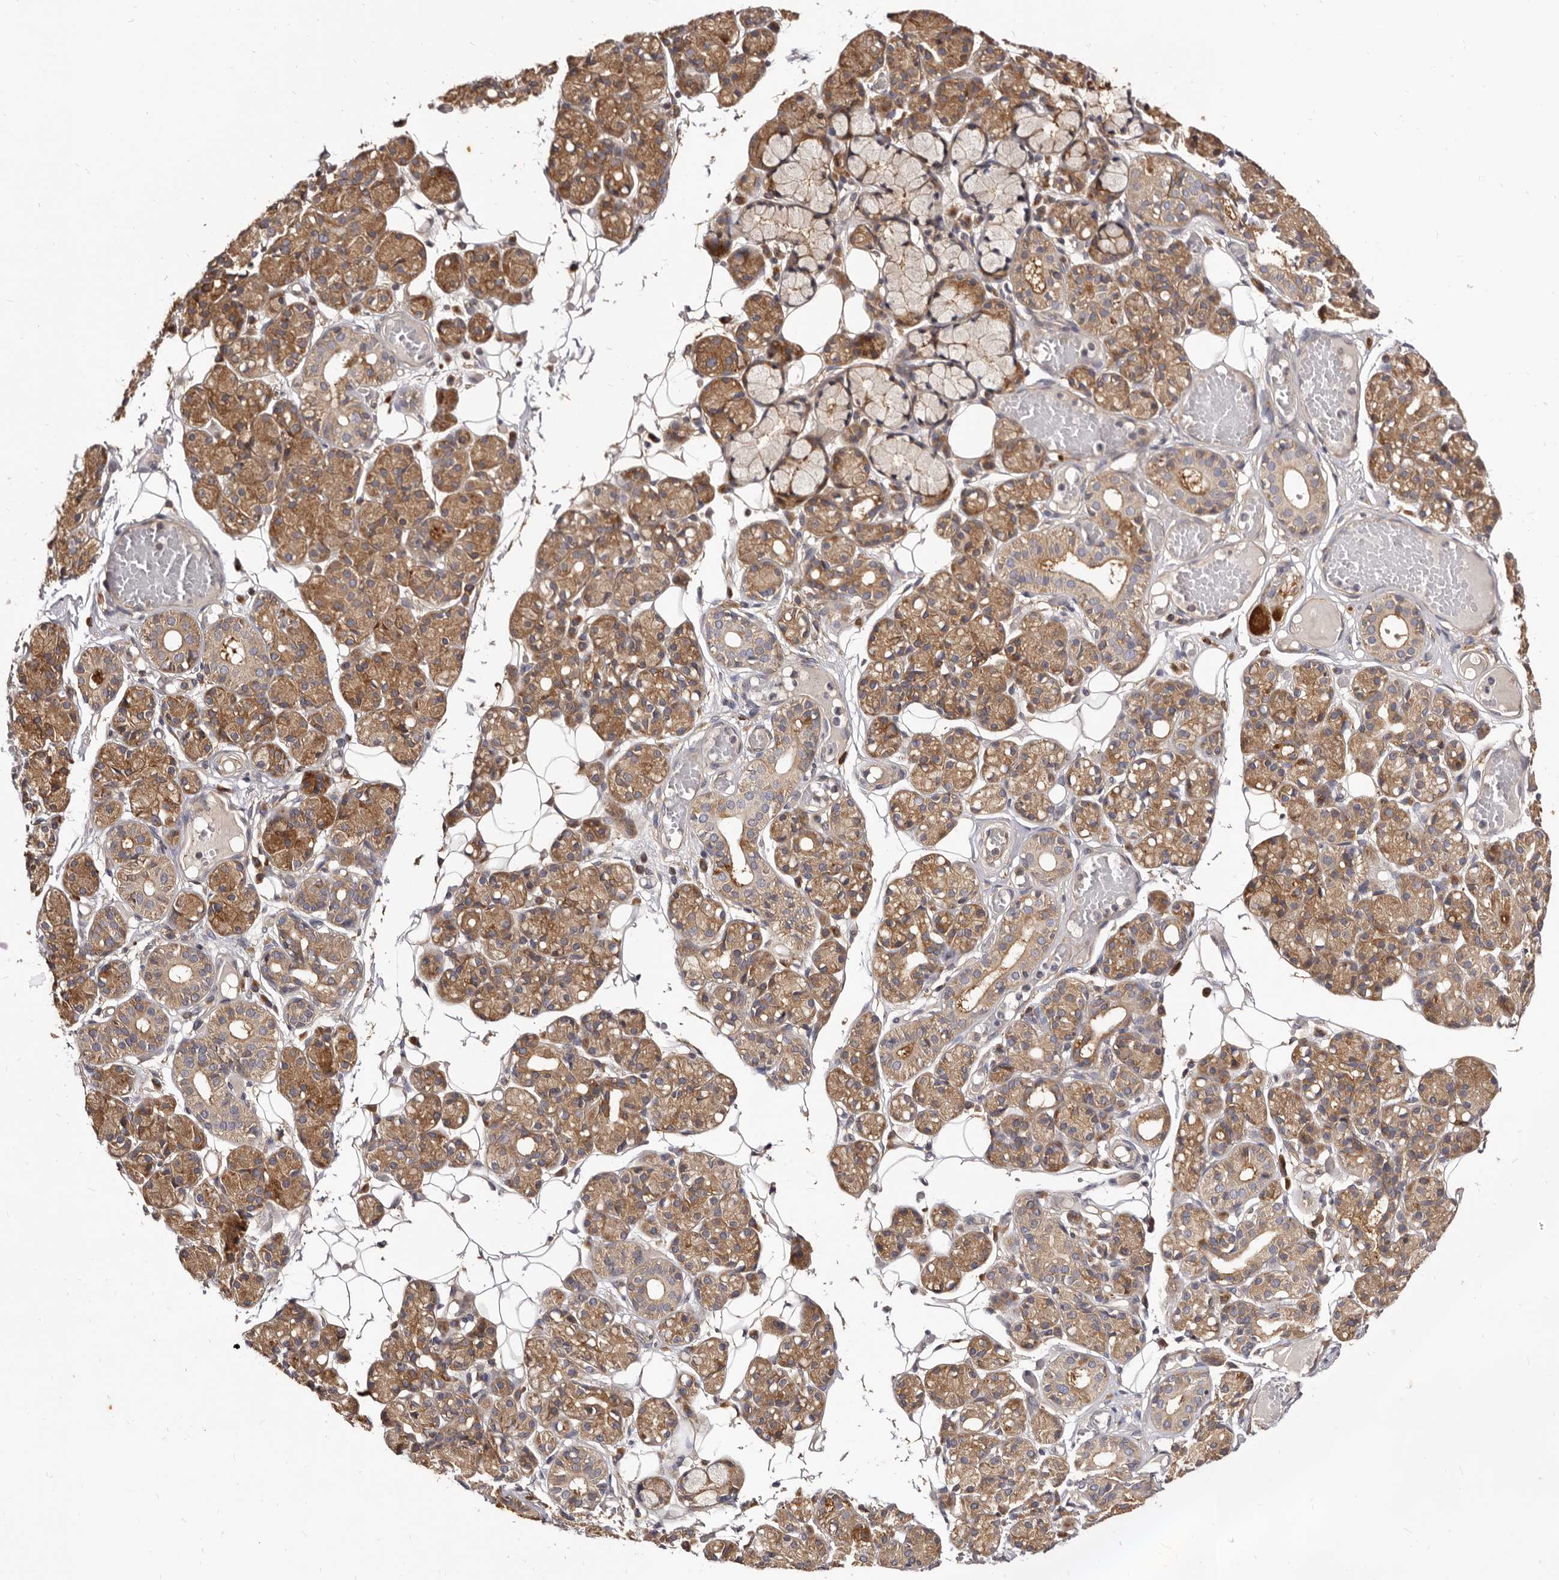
{"staining": {"intensity": "moderate", "quantity": ">75%", "location": "cytoplasmic/membranous"}, "tissue": "salivary gland", "cell_type": "Glandular cells", "image_type": "normal", "snomed": [{"axis": "morphology", "description": "Normal tissue, NOS"}, {"axis": "topography", "description": "Salivary gland"}], "caption": "DAB (3,3'-diaminobenzidine) immunohistochemical staining of normal salivary gland reveals moderate cytoplasmic/membranous protein expression in approximately >75% of glandular cells. The staining was performed using DAB to visualize the protein expression in brown, while the nuclei were stained in blue with hematoxylin (Magnification: 20x).", "gene": "ADAMTS20", "patient": {"sex": "male", "age": 63}}